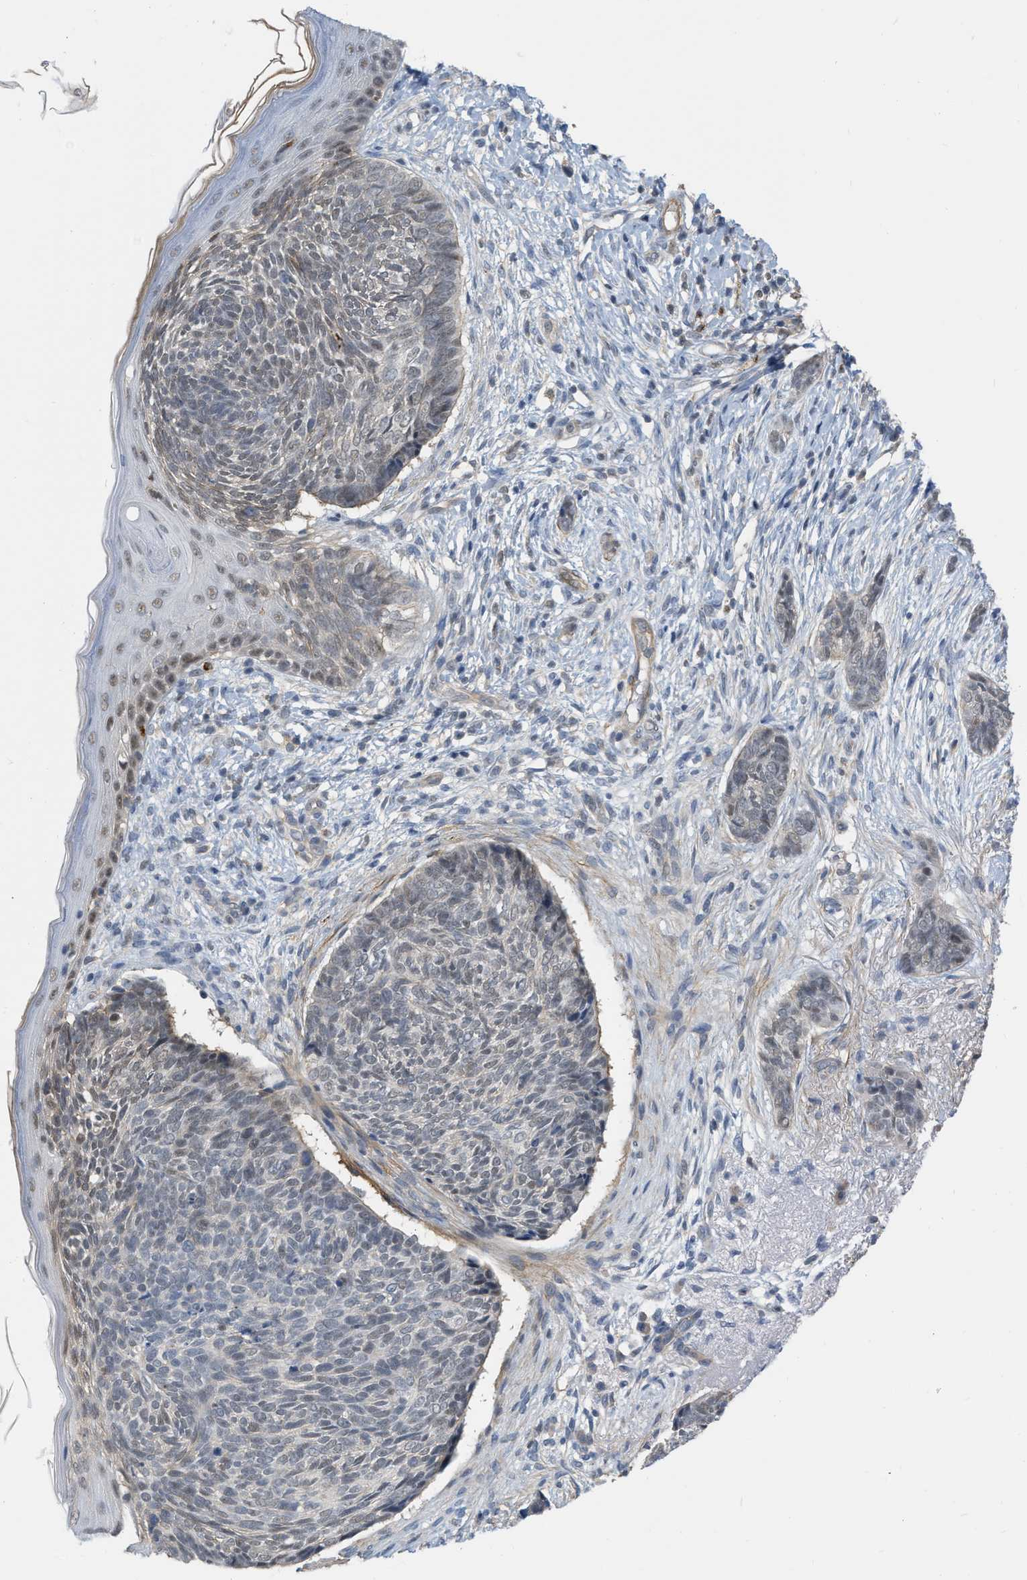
{"staining": {"intensity": "negative", "quantity": "none", "location": "none"}, "tissue": "skin cancer", "cell_type": "Tumor cells", "image_type": "cancer", "snomed": [{"axis": "morphology", "description": "Basal cell carcinoma"}, {"axis": "topography", "description": "Skin"}], "caption": "Tumor cells show no significant protein staining in skin cancer (basal cell carcinoma).", "gene": "NAPEPLD", "patient": {"sex": "female", "age": 84}}